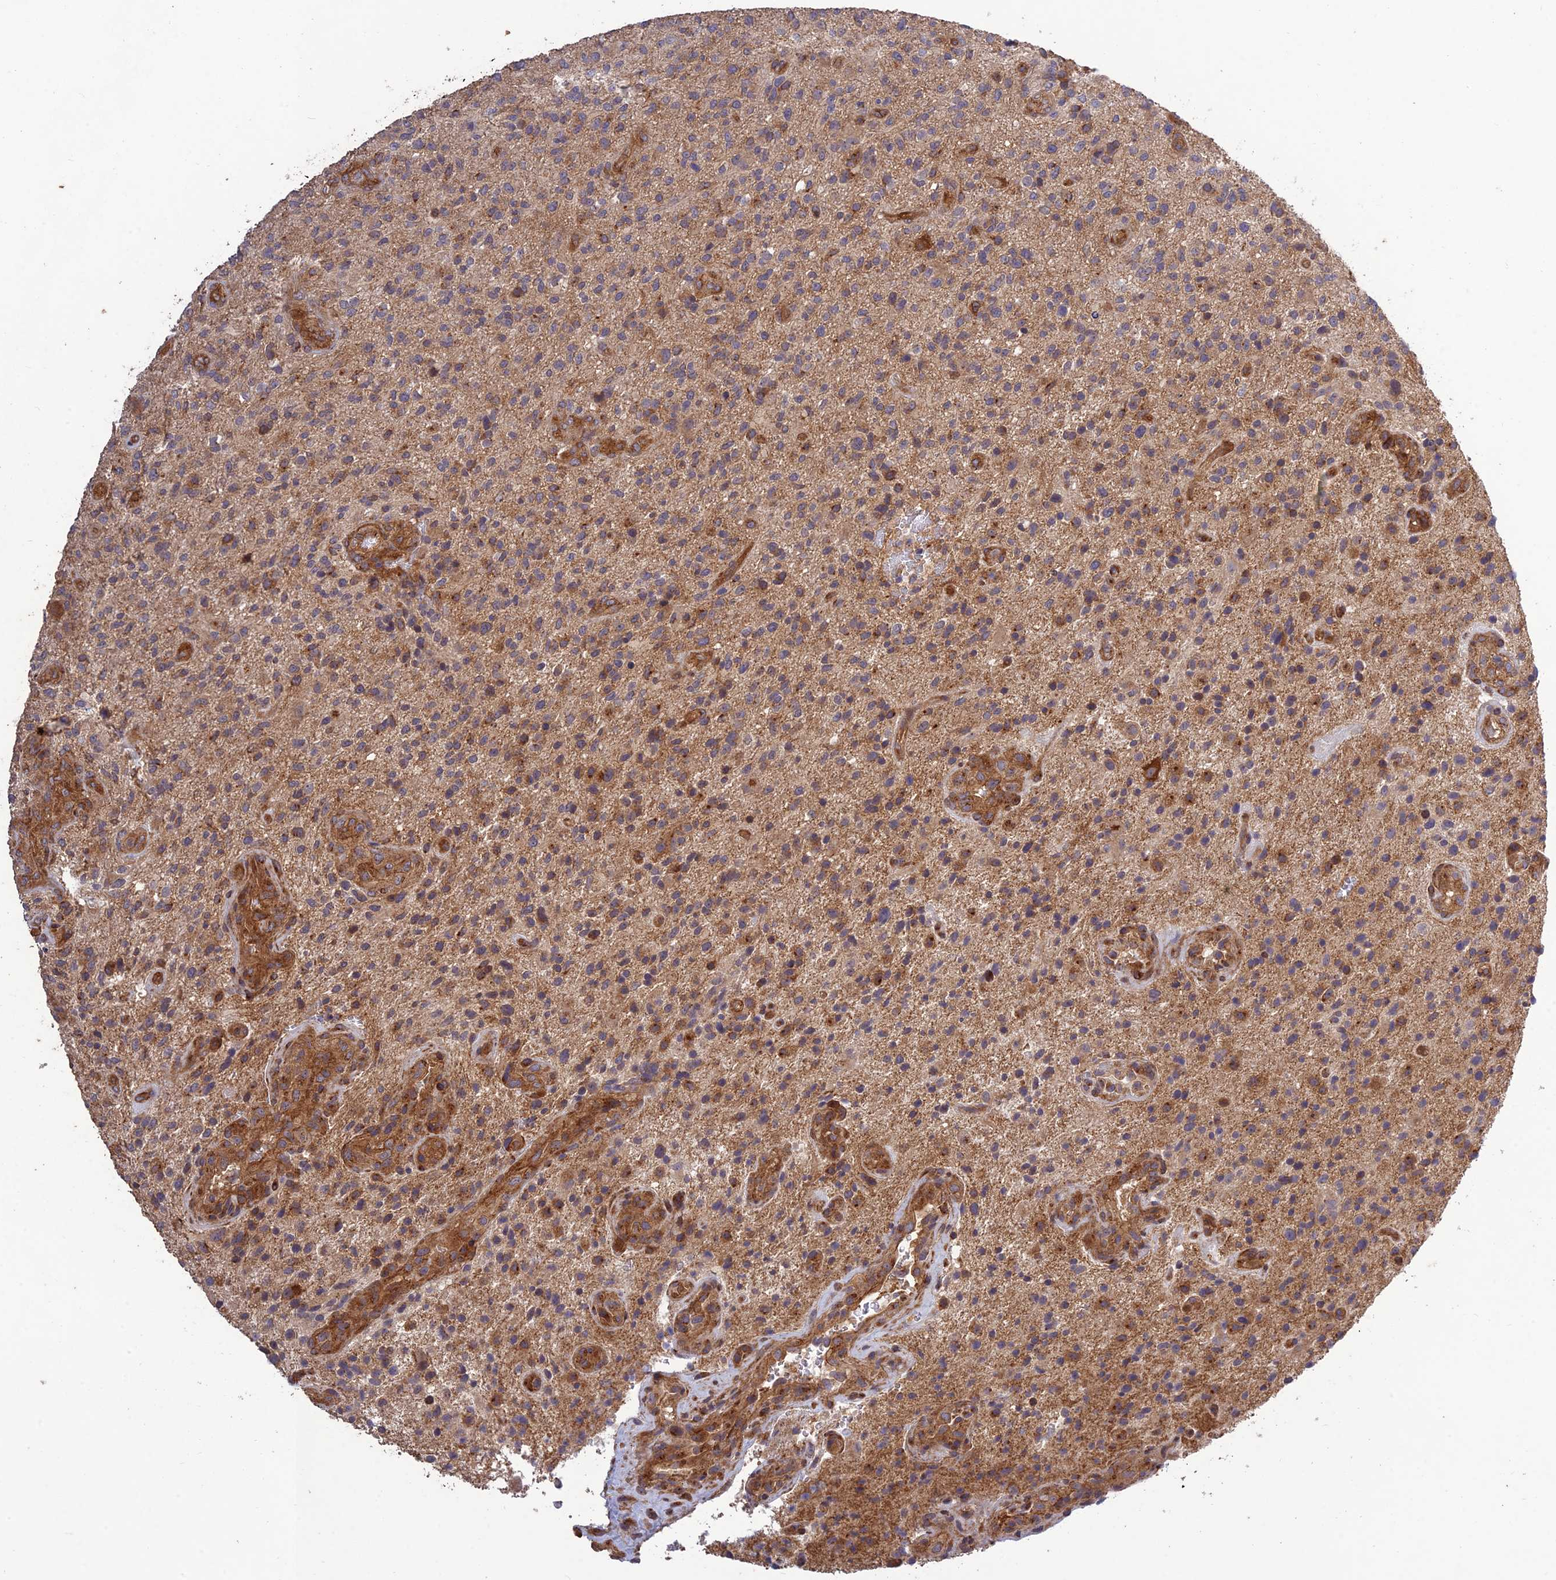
{"staining": {"intensity": "moderate", "quantity": "25%-75%", "location": "cytoplasmic/membranous"}, "tissue": "glioma", "cell_type": "Tumor cells", "image_type": "cancer", "snomed": [{"axis": "morphology", "description": "Glioma, malignant, High grade"}, {"axis": "topography", "description": "Brain"}], "caption": "Moderate cytoplasmic/membranous staining is seen in about 25%-75% of tumor cells in glioma.", "gene": "TMEM131L", "patient": {"sex": "male", "age": 47}}